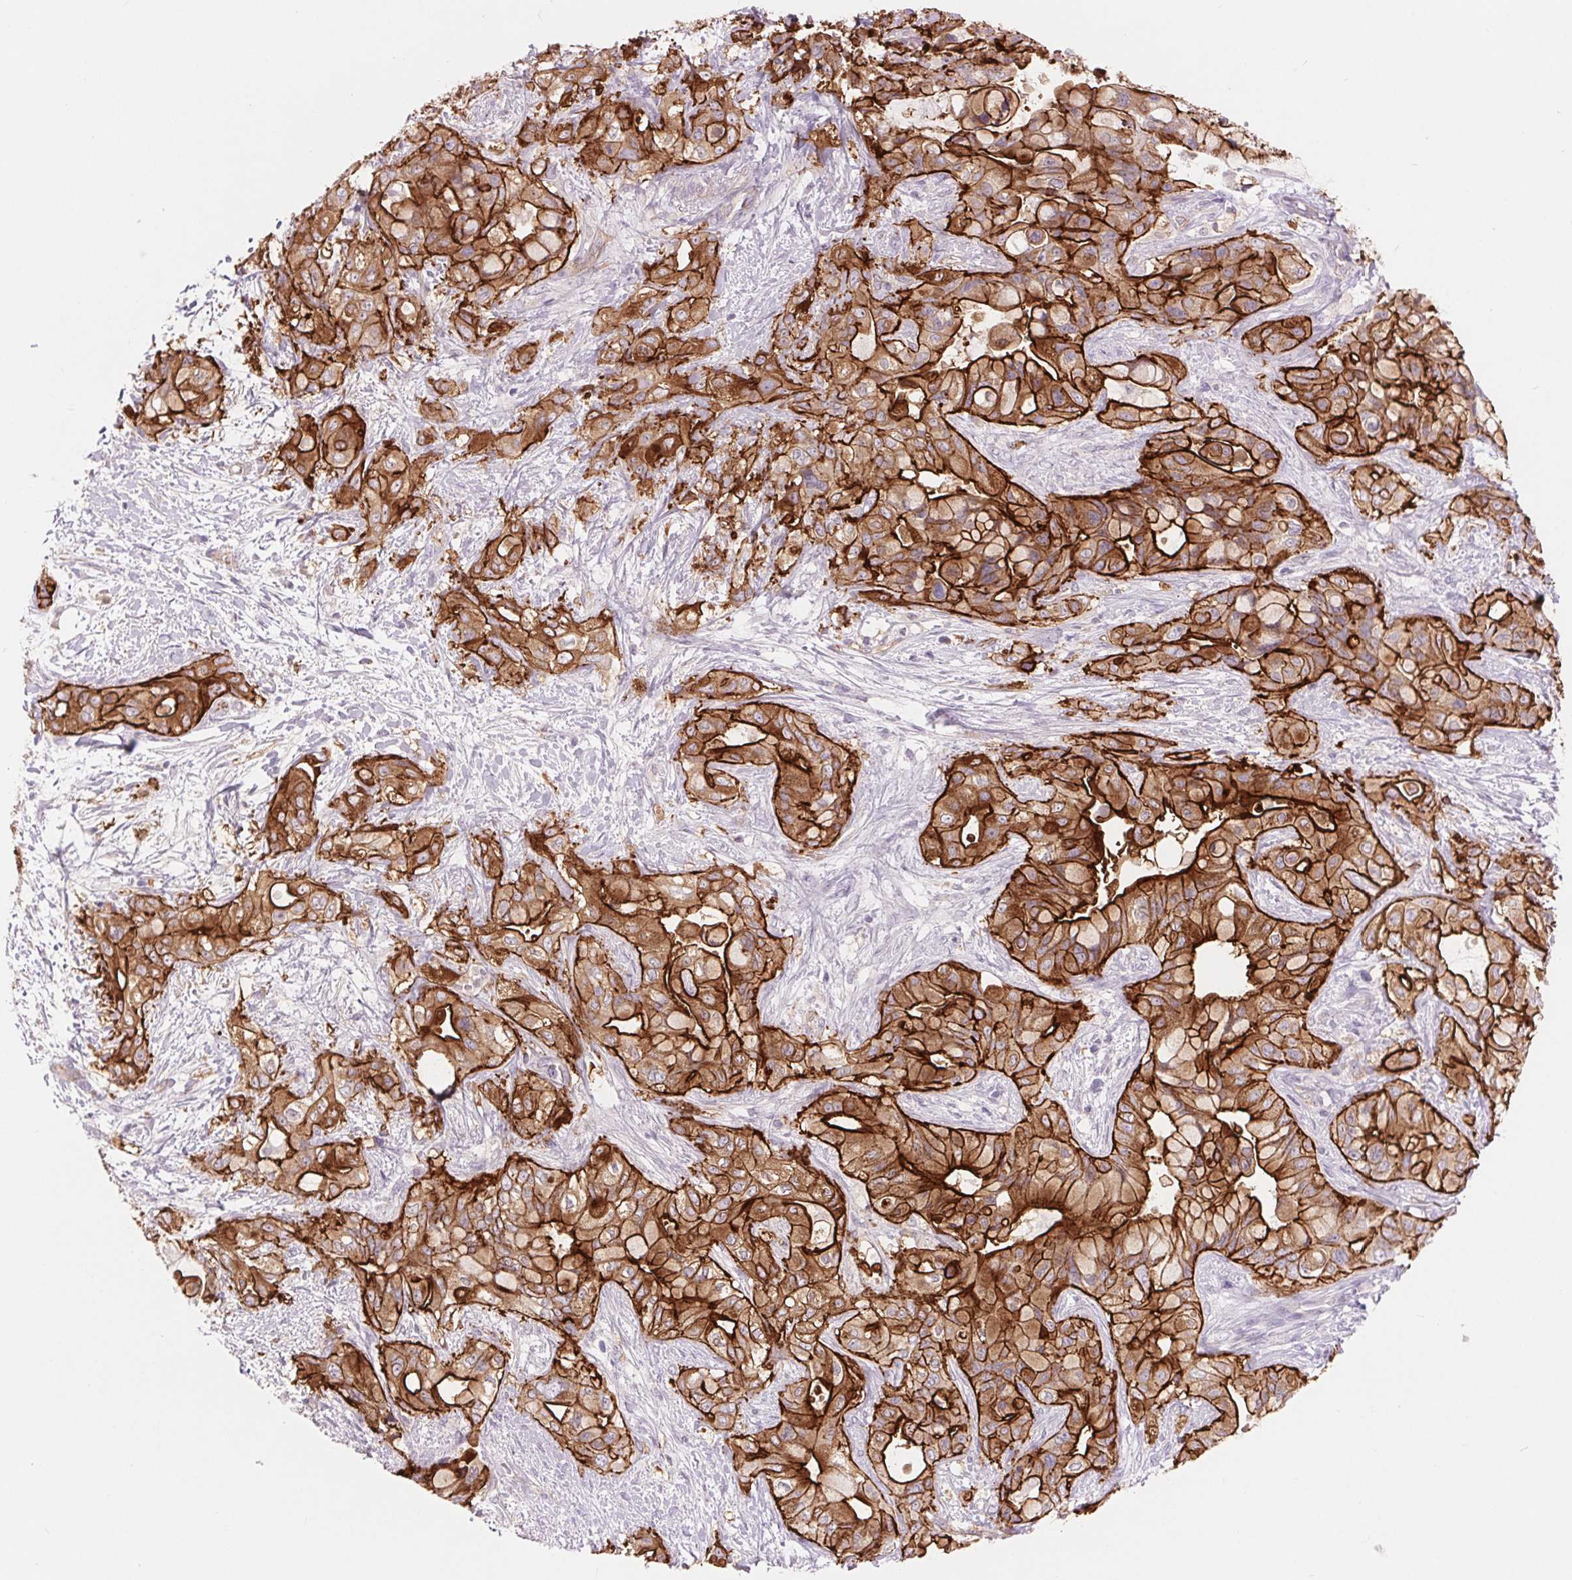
{"staining": {"intensity": "strong", "quantity": "25%-75%", "location": "cytoplasmic/membranous"}, "tissue": "pancreatic cancer", "cell_type": "Tumor cells", "image_type": "cancer", "snomed": [{"axis": "morphology", "description": "Adenocarcinoma, NOS"}, {"axis": "topography", "description": "Pancreas"}], "caption": "The photomicrograph exhibits staining of pancreatic cancer, revealing strong cytoplasmic/membranous protein expression (brown color) within tumor cells.", "gene": "DIXDC1", "patient": {"sex": "male", "age": 71}}